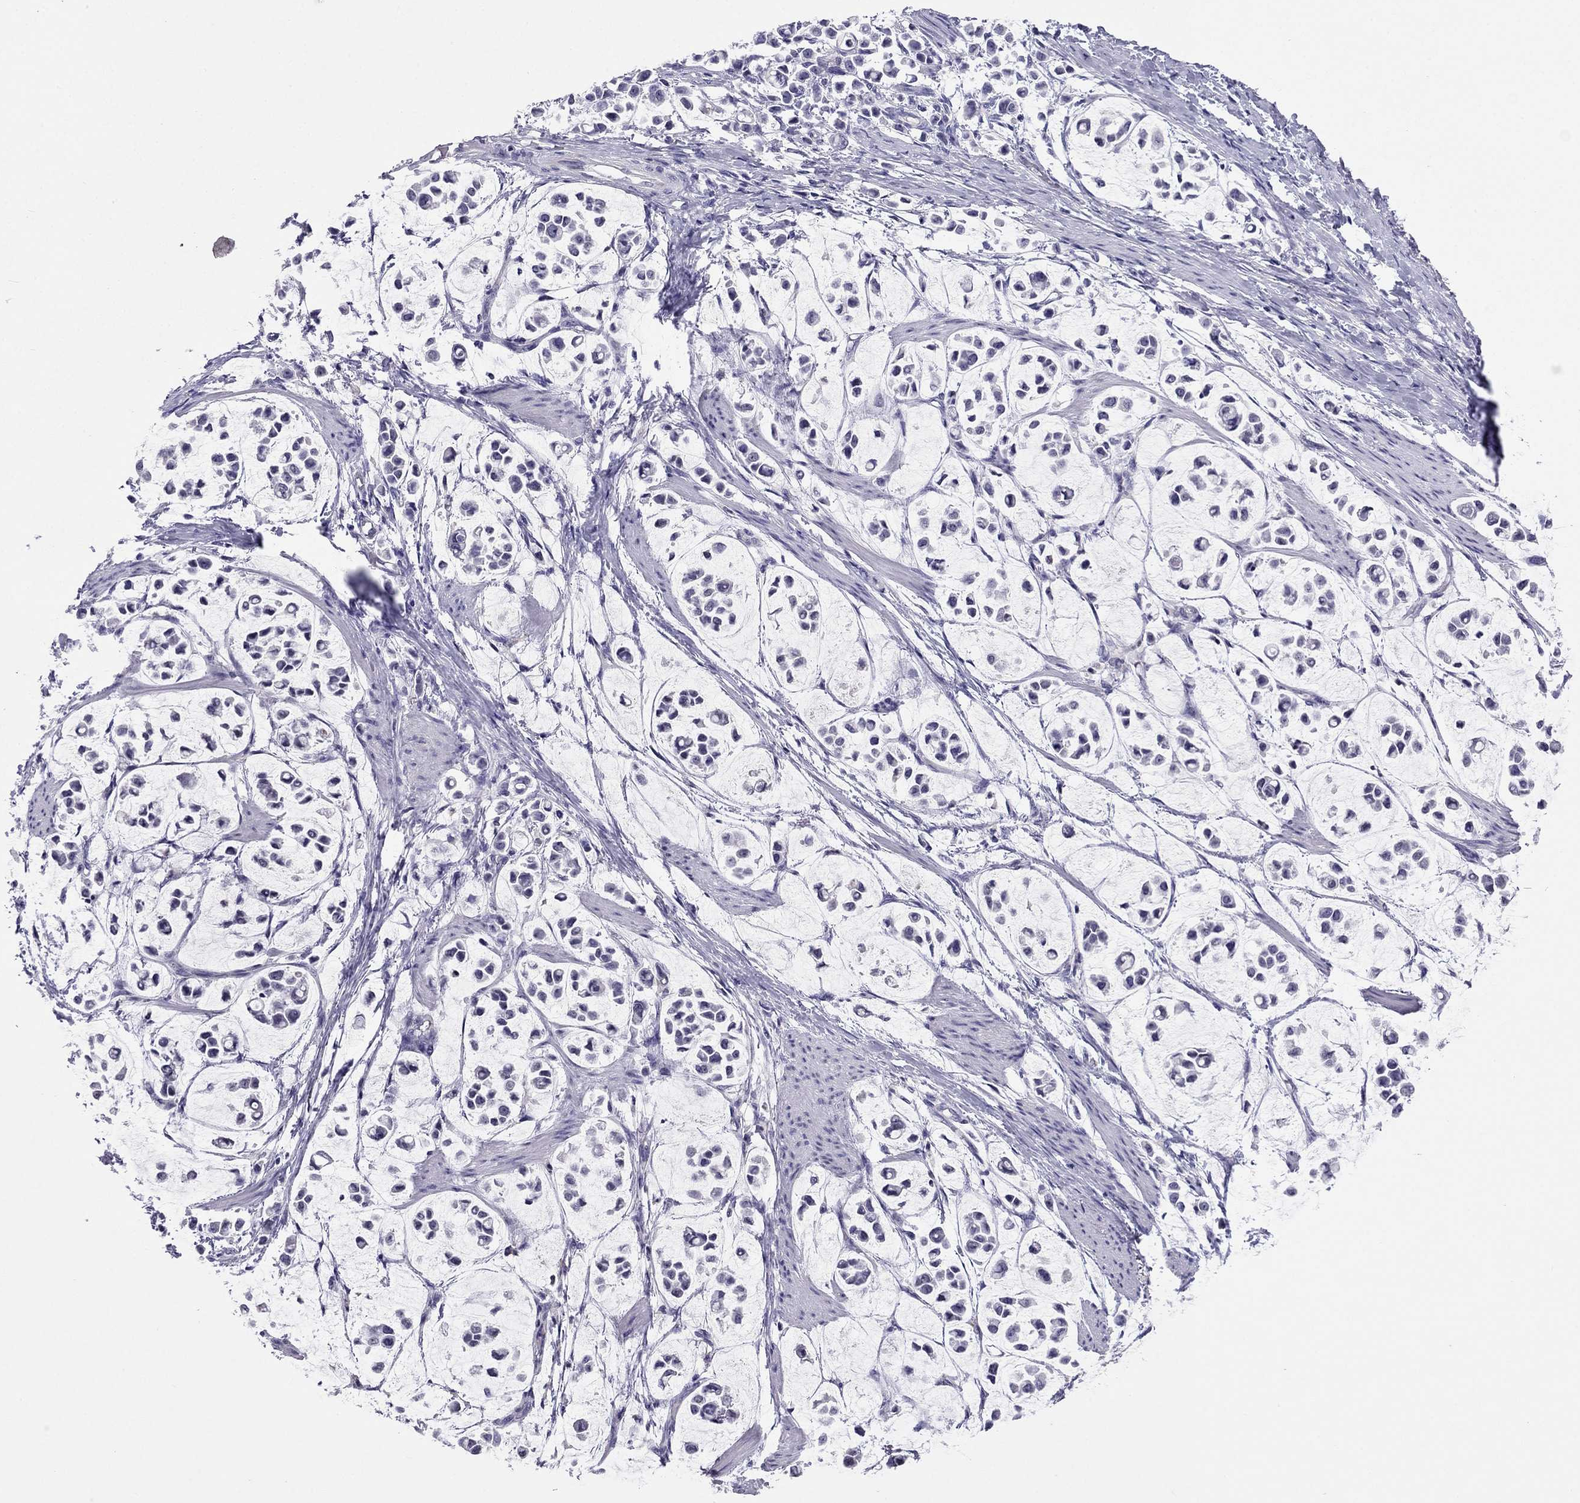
{"staining": {"intensity": "negative", "quantity": "none", "location": "none"}, "tissue": "stomach cancer", "cell_type": "Tumor cells", "image_type": "cancer", "snomed": [{"axis": "morphology", "description": "Adenocarcinoma, NOS"}, {"axis": "topography", "description": "Stomach"}], "caption": "DAB (3,3'-diaminobenzidine) immunohistochemical staining of human stomach cancer demonstrates no significant positivity in tumor cells.", "gene": "CROCC2", "patient": {"sex": "male", "age": 82}}